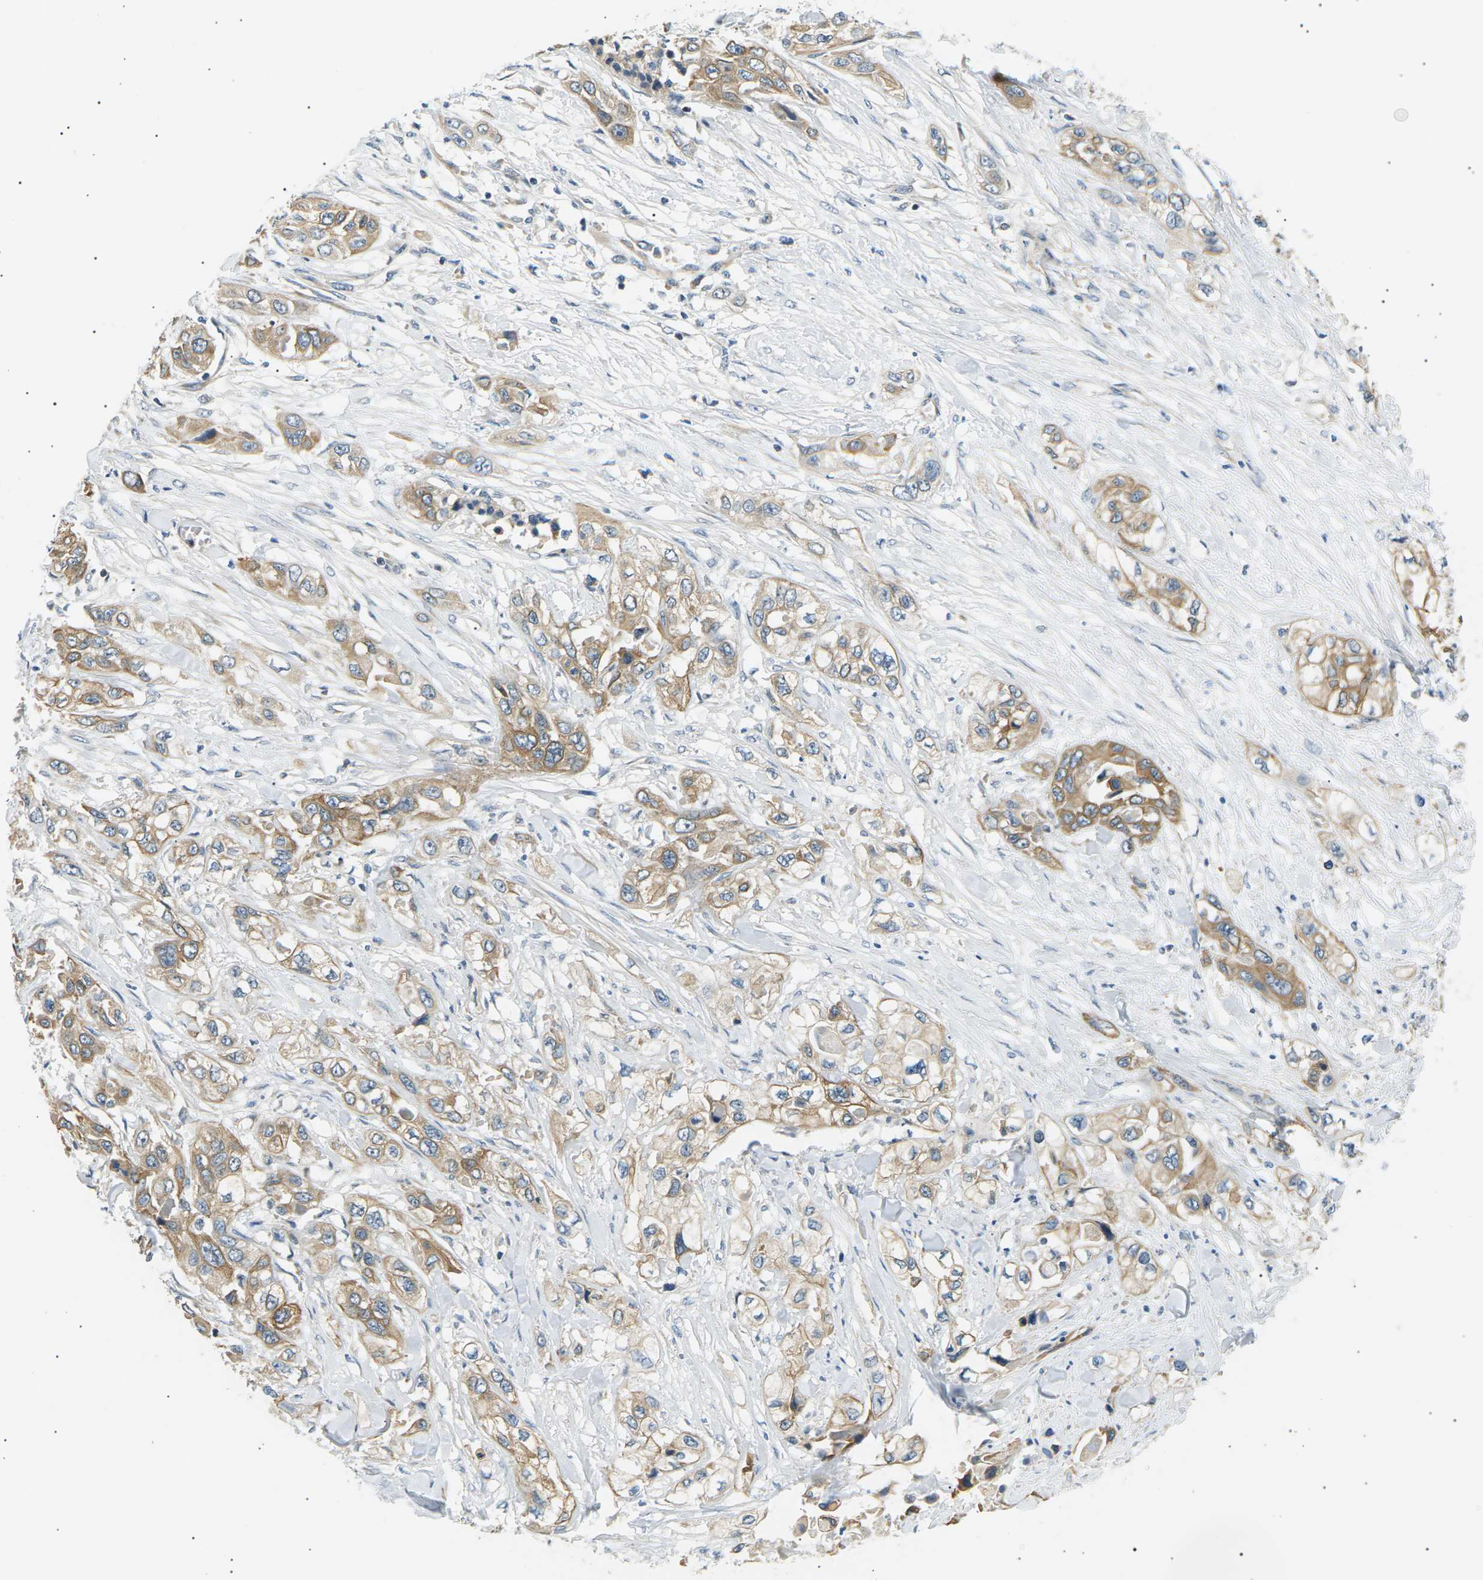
{"staining": {"intensity": "weak", "quantity": ">75%", "location": "cytoplasmic/membranous"}, "tissue": "pancreatic cancer", "cell_type": "Tumor cells", "image_type": "cancer", "snomed": [{"axis": "morphology", "description": "Adenocarcinoma, NOS"}, {"axis": "topography", "description": "Pancreas"}], "caption": "Human pancreatic cancer stained with a brown dye exhibits weak cytoplasmic/membranous positive expression in about >75% of tumor cells.", "gene": "TBC1D8", "patient": {"sex": "female", "age": 70}}